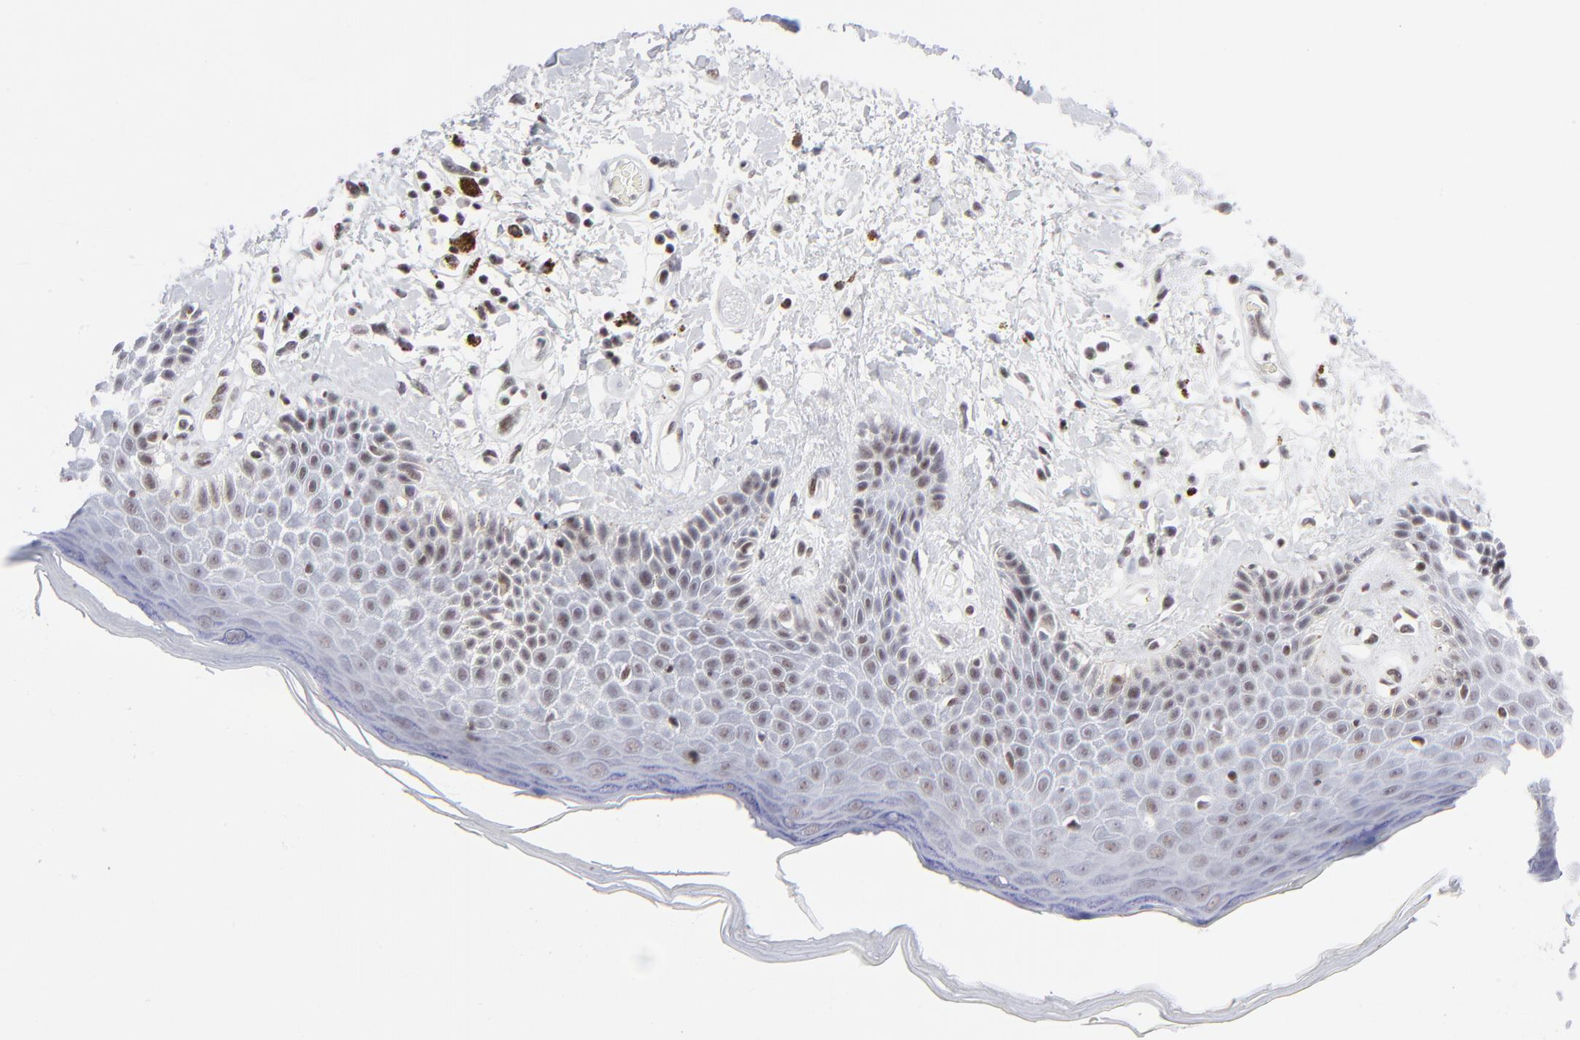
{"staining": {"intensity": "weak", "quantity": "<25%", "location": "nuclear"}, "tissue": "skin", "cell_type": "Epidermal cells", "image_type": "normal", "snomed": [{"axis": "morphology", "description": "Normal tissue, NOS"}, {"axis": "topography", "description": "Anal"}], "caption": "DAB immunohistochemical staining of benign skin reveals no significant staining in epidermal cells.", "gene": "SP2", "patient": {"sex": "female", "age": 78}}